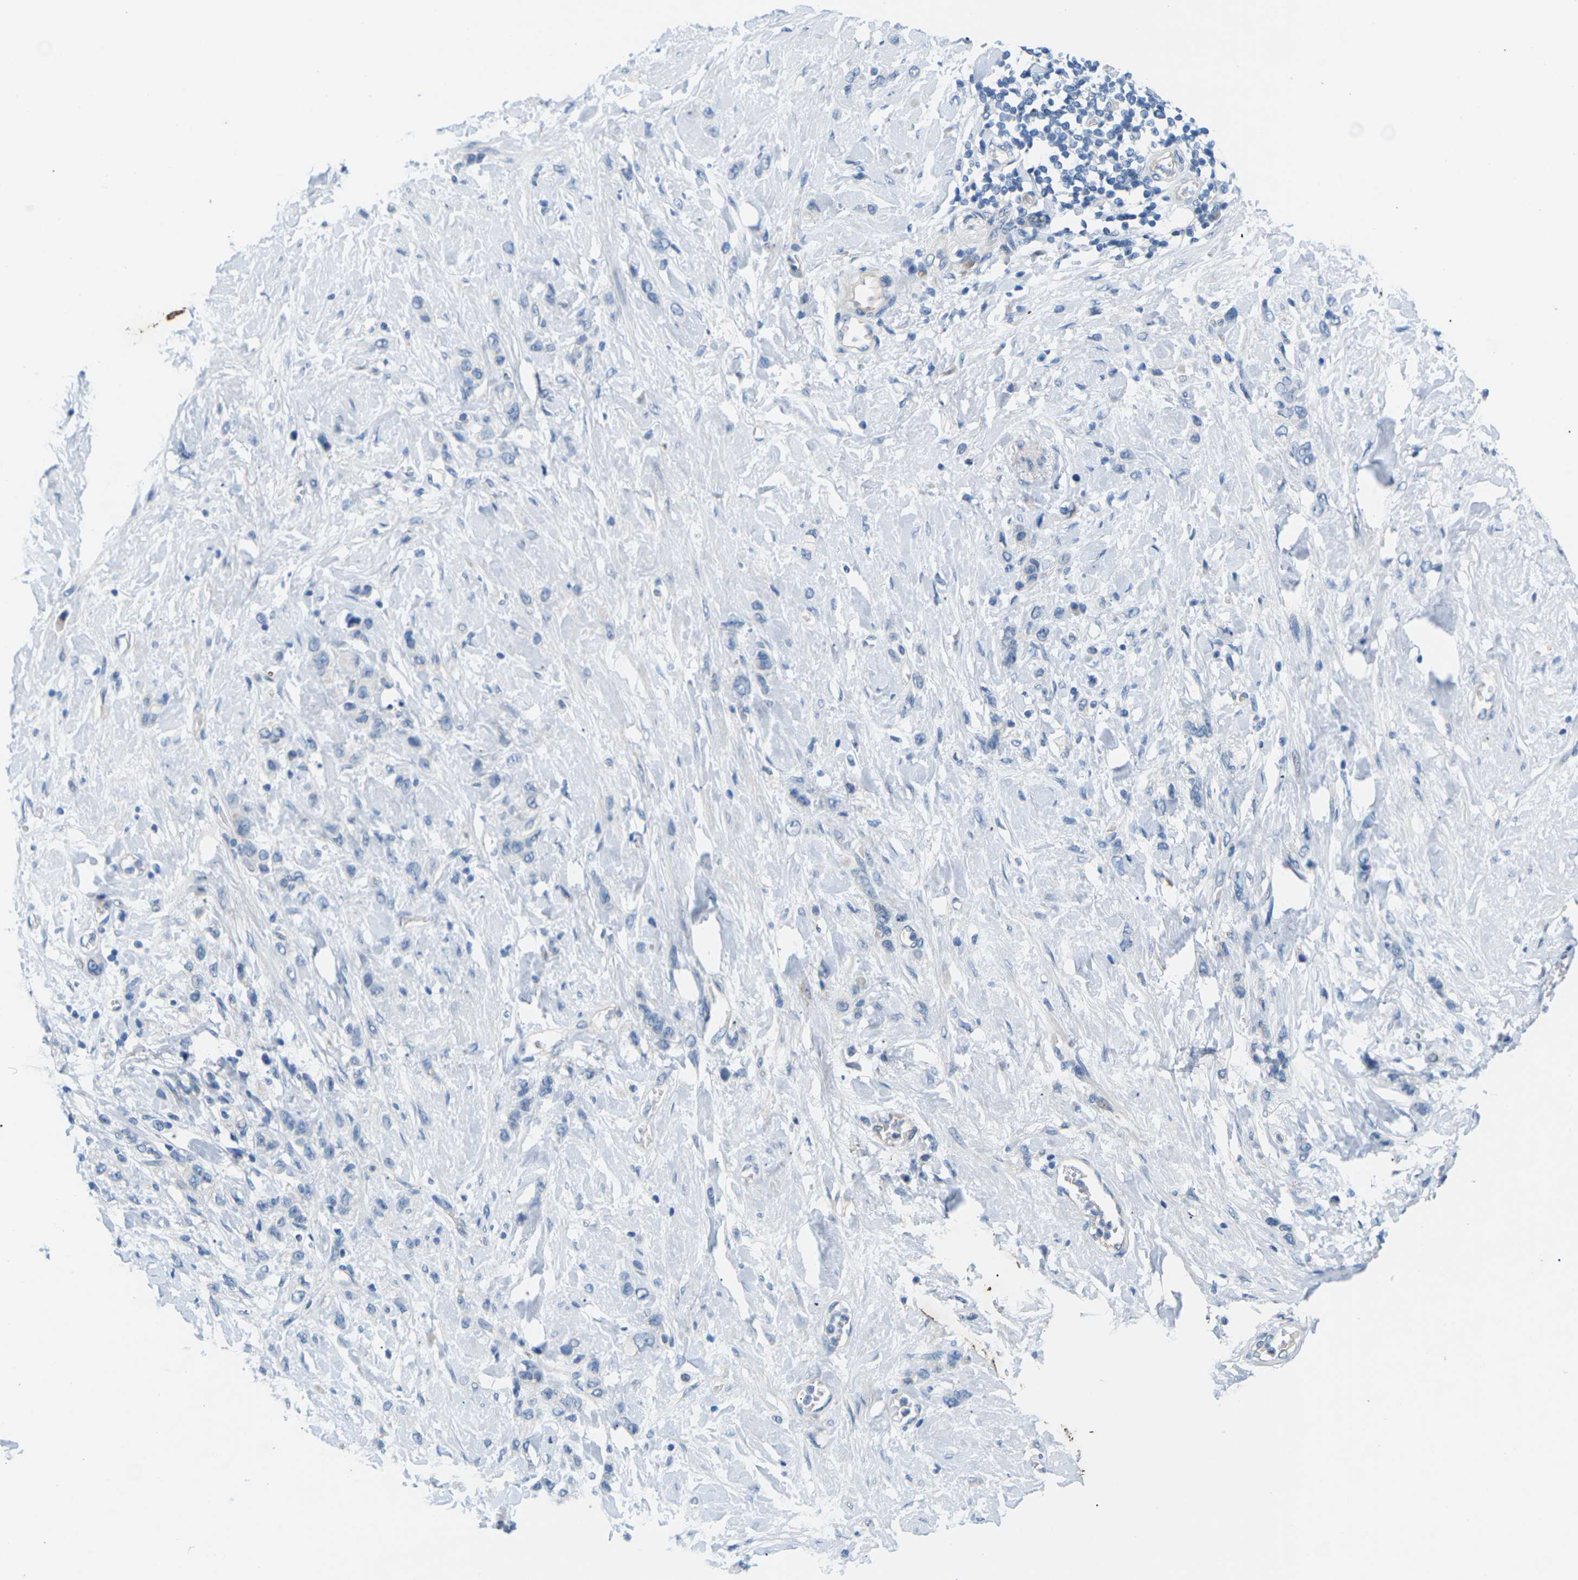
{"staining": {"intensity": "negative", "quantity": "none", "location": "none"}, "tissue": "stomach cancer", "cell_type": "Tumor cells", "image_type": "cancer", "snomed": [{"axis": "morphology", "description": "Adenocarcinoma, NOS"}, {"axis": "morphology", "description": "Adenocarcinoma, High grade"}, {"axis": "topography", "description": "Stomach, upper"}, {"axis": "topography", "description": "Stomach, lower"}], "caption": "A histopathology image of human stomach cancer is negative for staining in tumor cells.", "gene": "ITGA5", "patient": {"sex": "female", "age": 65}}